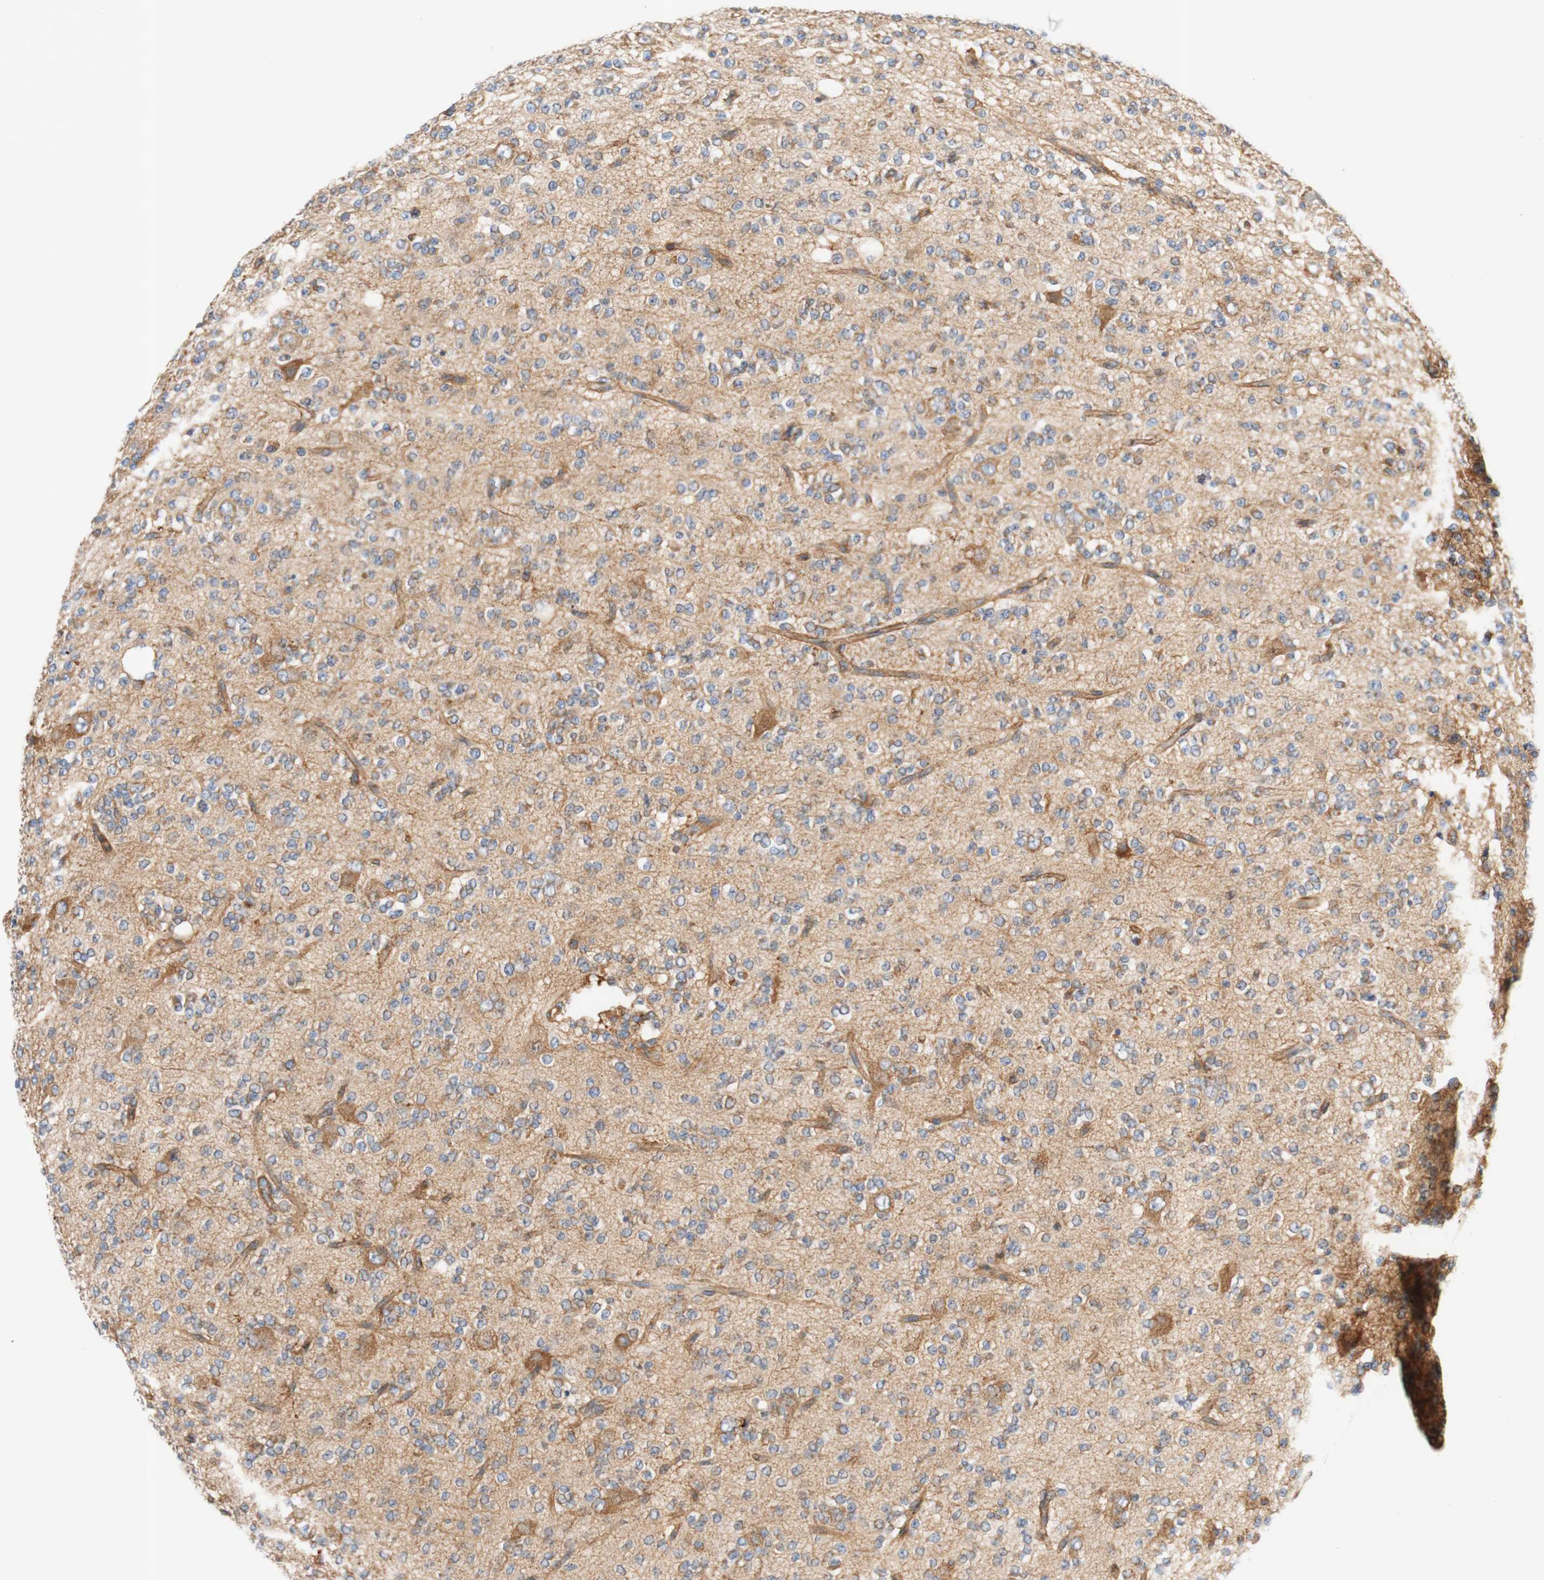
{"staining": {"intensity": "weak", "quantity": "25%-75%", "location": "cytoplasmic/membranous"}, "tissue": "glioma", "cell_type": "Tumor cells", "image_type": "cancer", "snomed": [{"axis": "morphology", "description": "Glioma, malignant, Low grade"}, {"axis": "topography", "description": "Brain"}], "caption": "A histopathology image of malignant low-grade glioma stained for a protein reveals weak cytoplasmic/membranous brown staining in tumor cells. The staining is performed using DAB (3,3'-diaminobenzidine) brown chromogen to label protein expression. The nuclei are counter-stained blue using hematoxylin.", "gene": "STOM", "patient": {"sex": "male", "age": 38}}